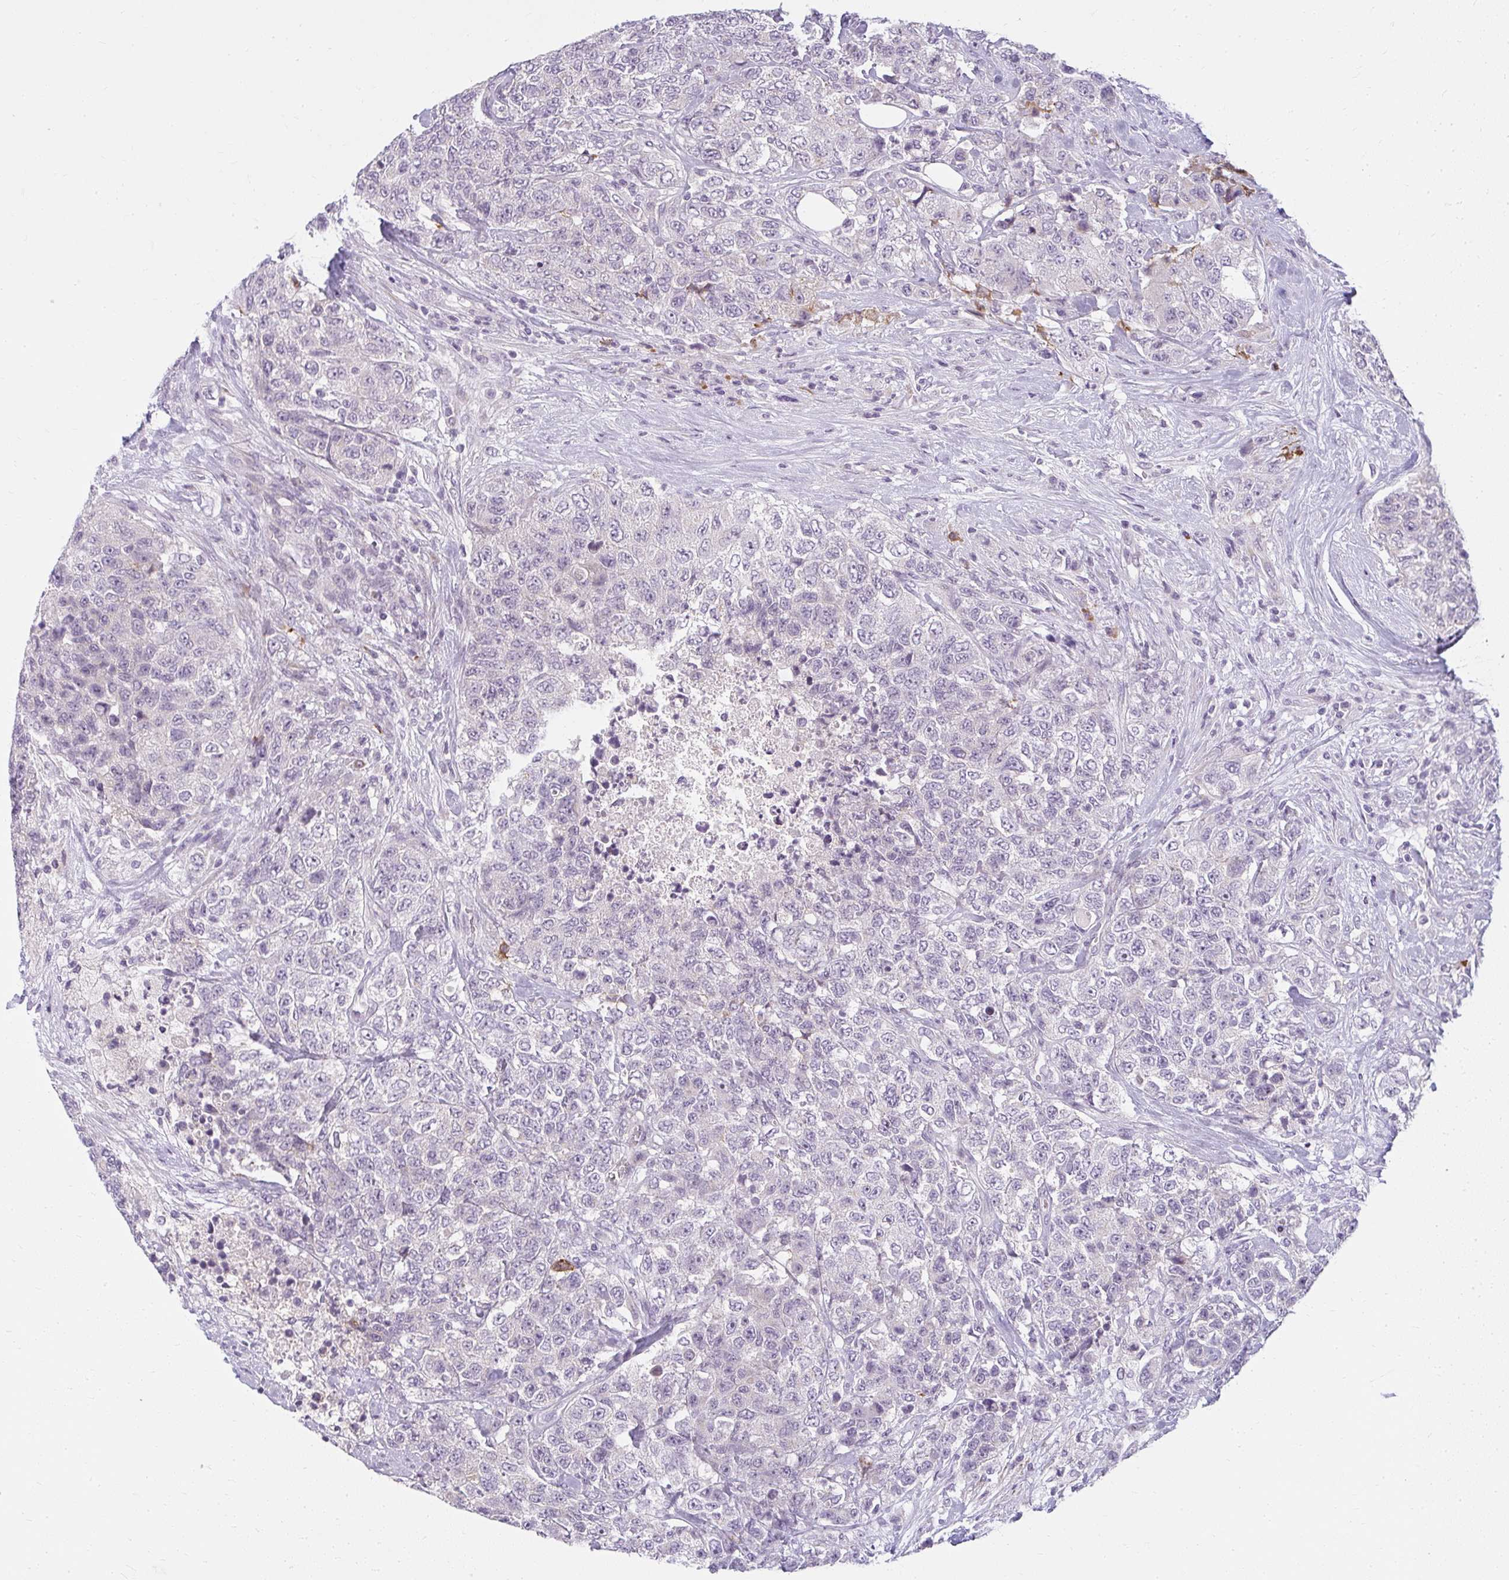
{"staining": {"intensity": "negative", "quantity": "none", "location": "none"}, "tissue": "urothelial cancer", "cell_type": "Tumor cells", "image_type": "cancer", "snomed": [{"axis": "morphology", "description": "Urothelial carcinoma, High grade"}, {"axis": "topography", "description": "Urinary bladder"}], "caption": "High power microscopy image of an IHC image of urothelial cancer, revealing no significant staining in tumor cells.", "gene": "ZFYVE26", "patient": {"sex": "female", "age": 78}}